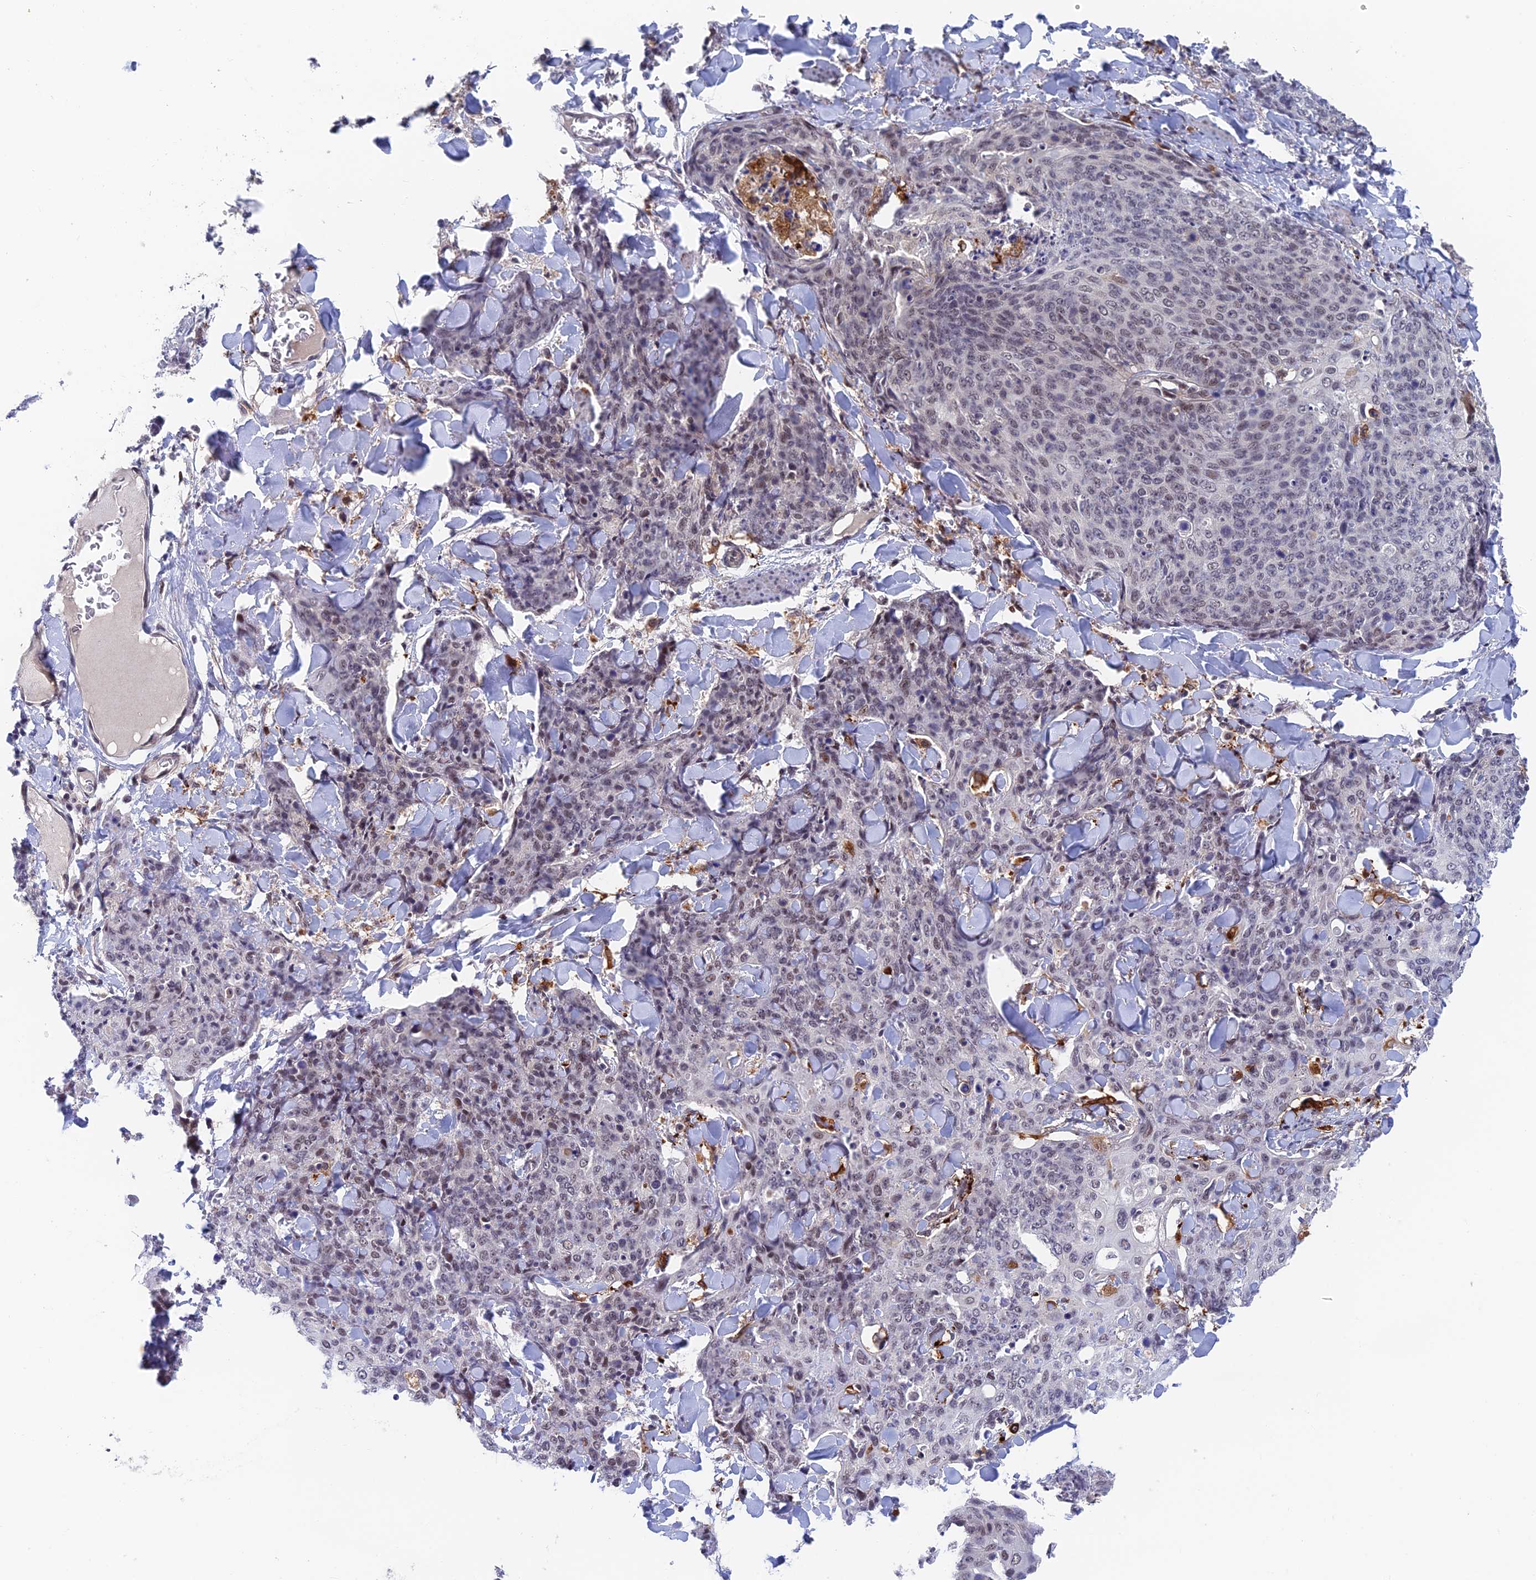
{"staining": {"intensity": "weak", "quantity": "<25%", "location": "nuclear"}, "tissue": "skin cancer", "cell_type": "Tumor cells", "image_type": "cancer", "snomed": [{"axis": "morphology", "description": "Squamous cell carcinoma, NOS"}, {"axis": "topography", "description": "Skin"}, {"axis": "topography", "description": "Vulva"}], "caption": "This is a photomicrograph of immunohistochemistry staining of skin cancer, which shows no expression in tumor cells. Brightfield microscopy of immunohistochemistry stained with DAB (3,3'-diaminobenzidine) (brown) and hematoxylin (blue), captured at high magnification.", "gene": "NSMCE1", "patient": {"sex": "female", "age": 85}}